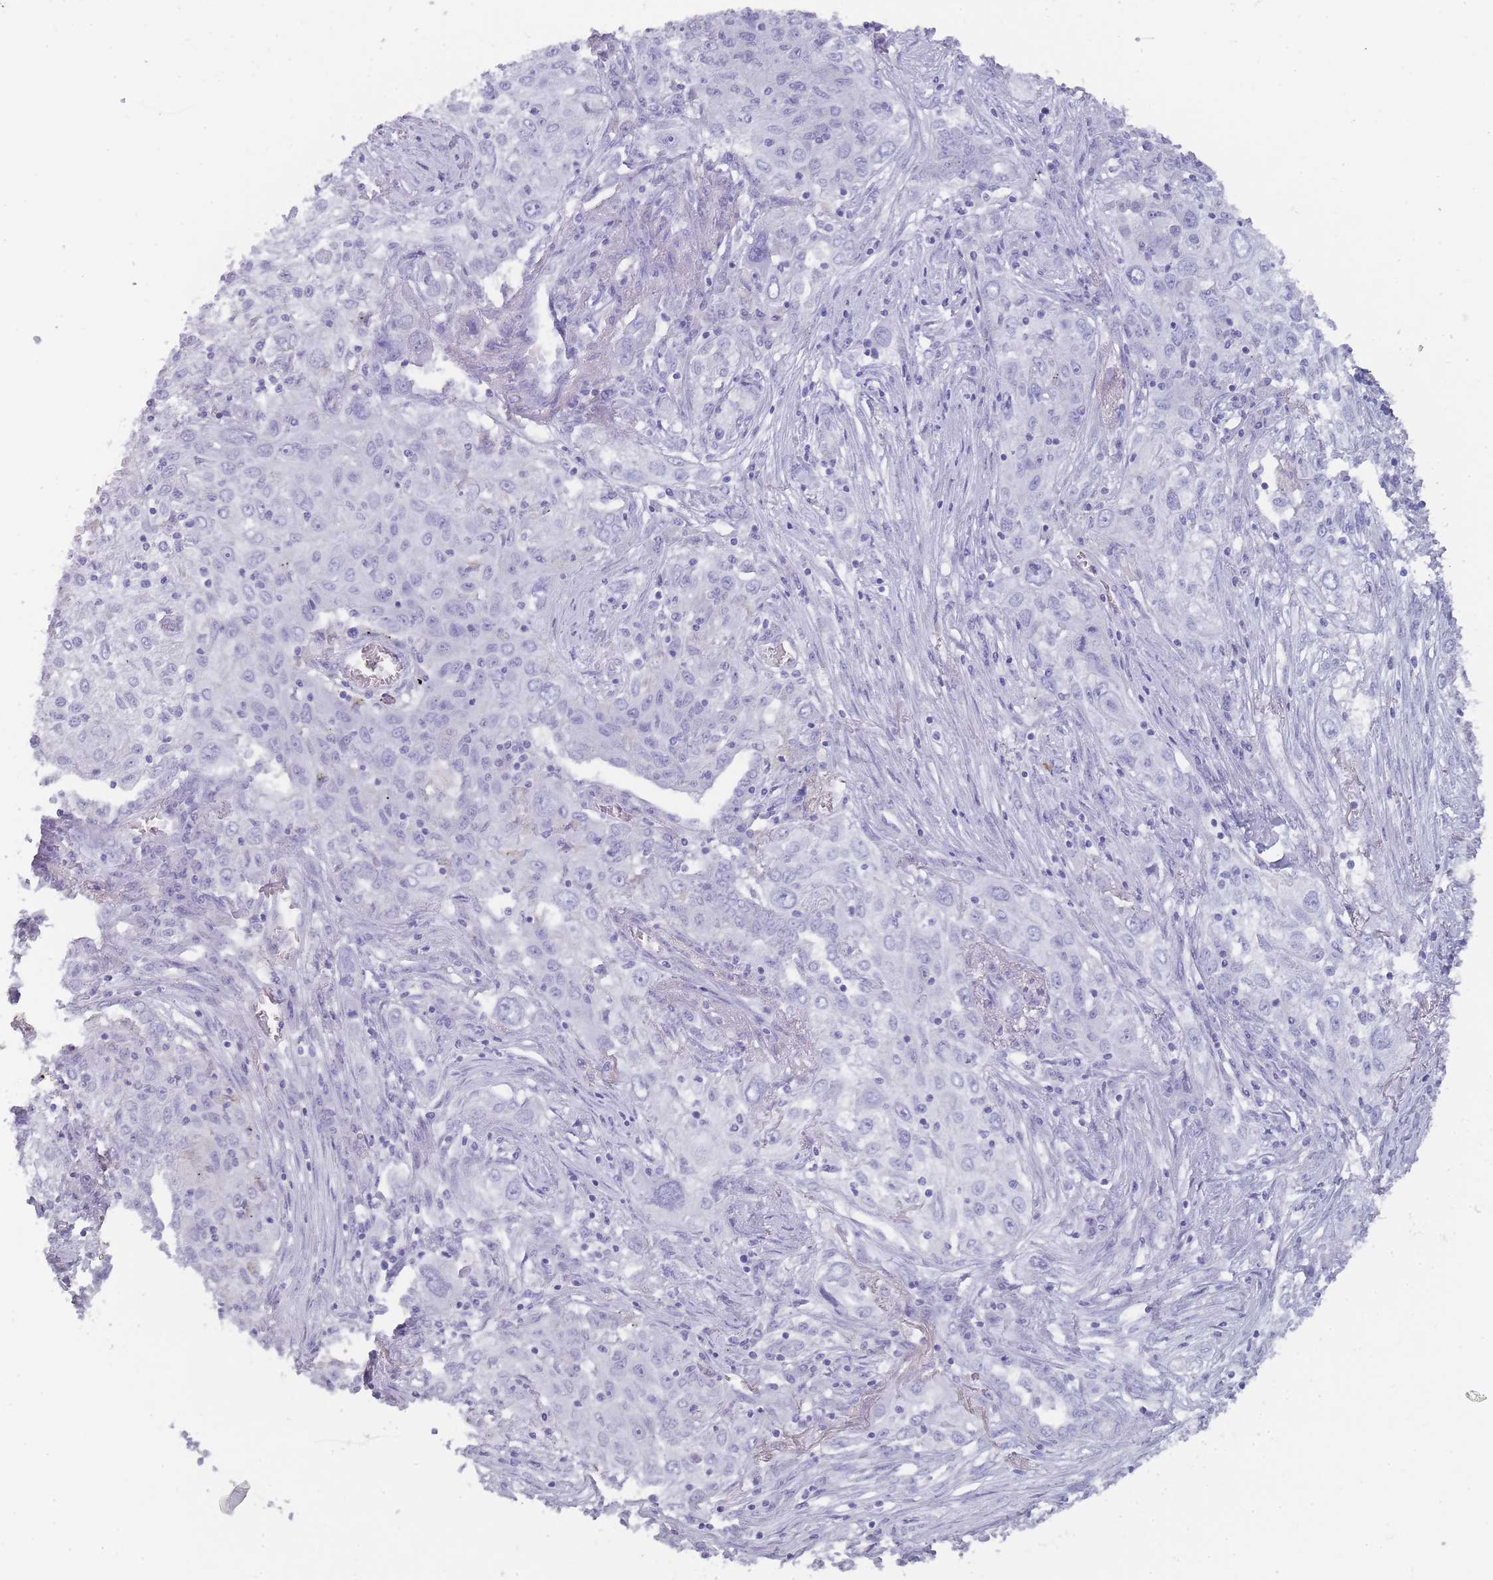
{"staining": {"intensity": "negative", "quantity": "none", "location": "none"}, "tissue": "lung cancer", "cell_type": "Tumor cells", "image_type": "cancer", "snomed": [{"axis": "morphology", "description": "Squamous cell carcinoma, NOS"}, {"axis": "topography", "description": "Lung"}], "caption": "IHC photomicrograph of lung cancer (squamous cell carcinoma) stained for a protein (brown), which demonstrates no positivity in tumor cells.", "gene": "TCP11", "patient": {"sex": "female", "age": 69}}